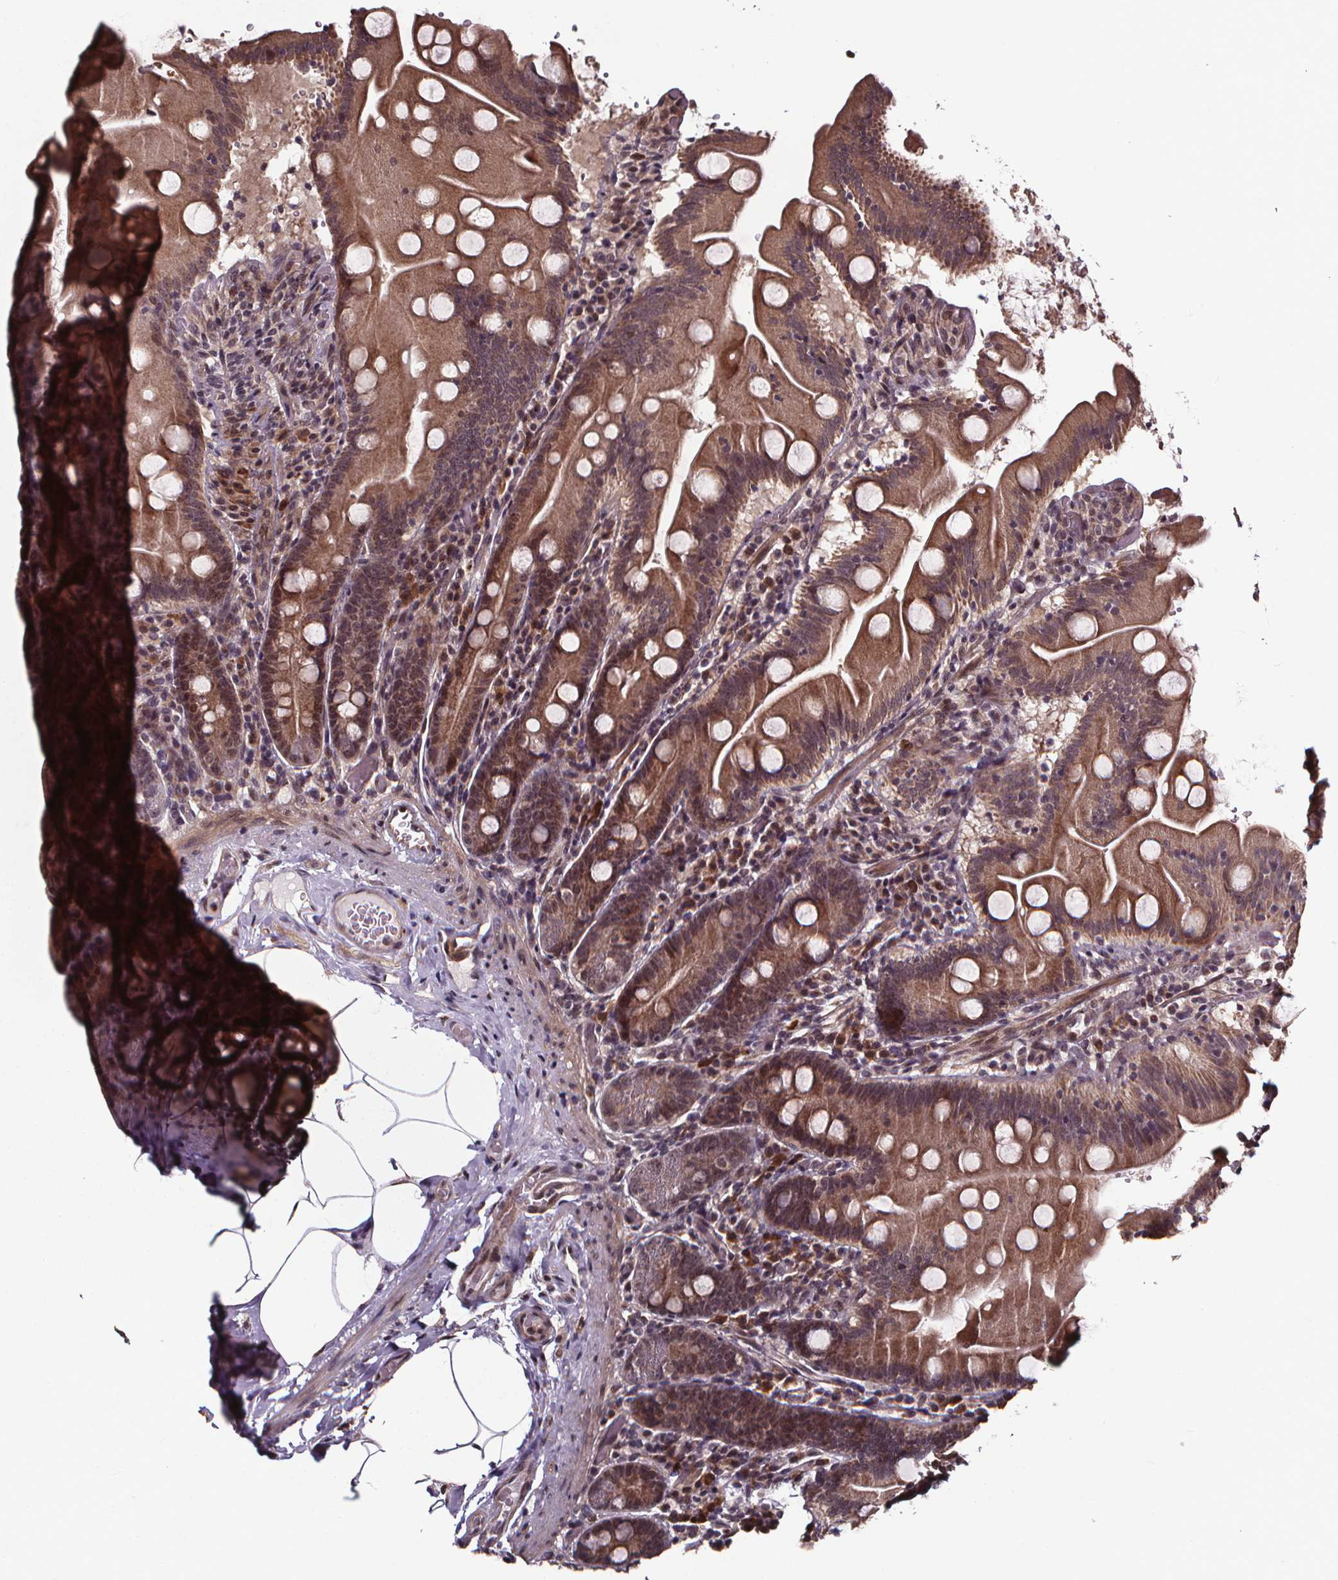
{"staining": {"intensity": "moderate", "quantity": ">75%", "location": "cytoplasmic/membranous,nuclear"}, "tissue": "small intestine", "cell_type": "Glandular cells", "image_type": "normal", "snomed": [{"axis": "morphology", "description": "Normal tissue, NOS"}, {"axis": "topography", "description": "Small intestine"}], "caption": "Small intestine stained with DAB (3,3'-diaminobenzidine) IHC shows medium levels of moderate cytoplasmic/membranous,nuclear expression in about >75% of glandular cells. The protein of interest is stained brown, and the nuclei are stained in blue (DAB (3,3'-diaminobenzidine) IHC with brightfield microscopy, high magnification).", "gene": "DDIT3", "patient": {"sex": "male", "age": 37}}